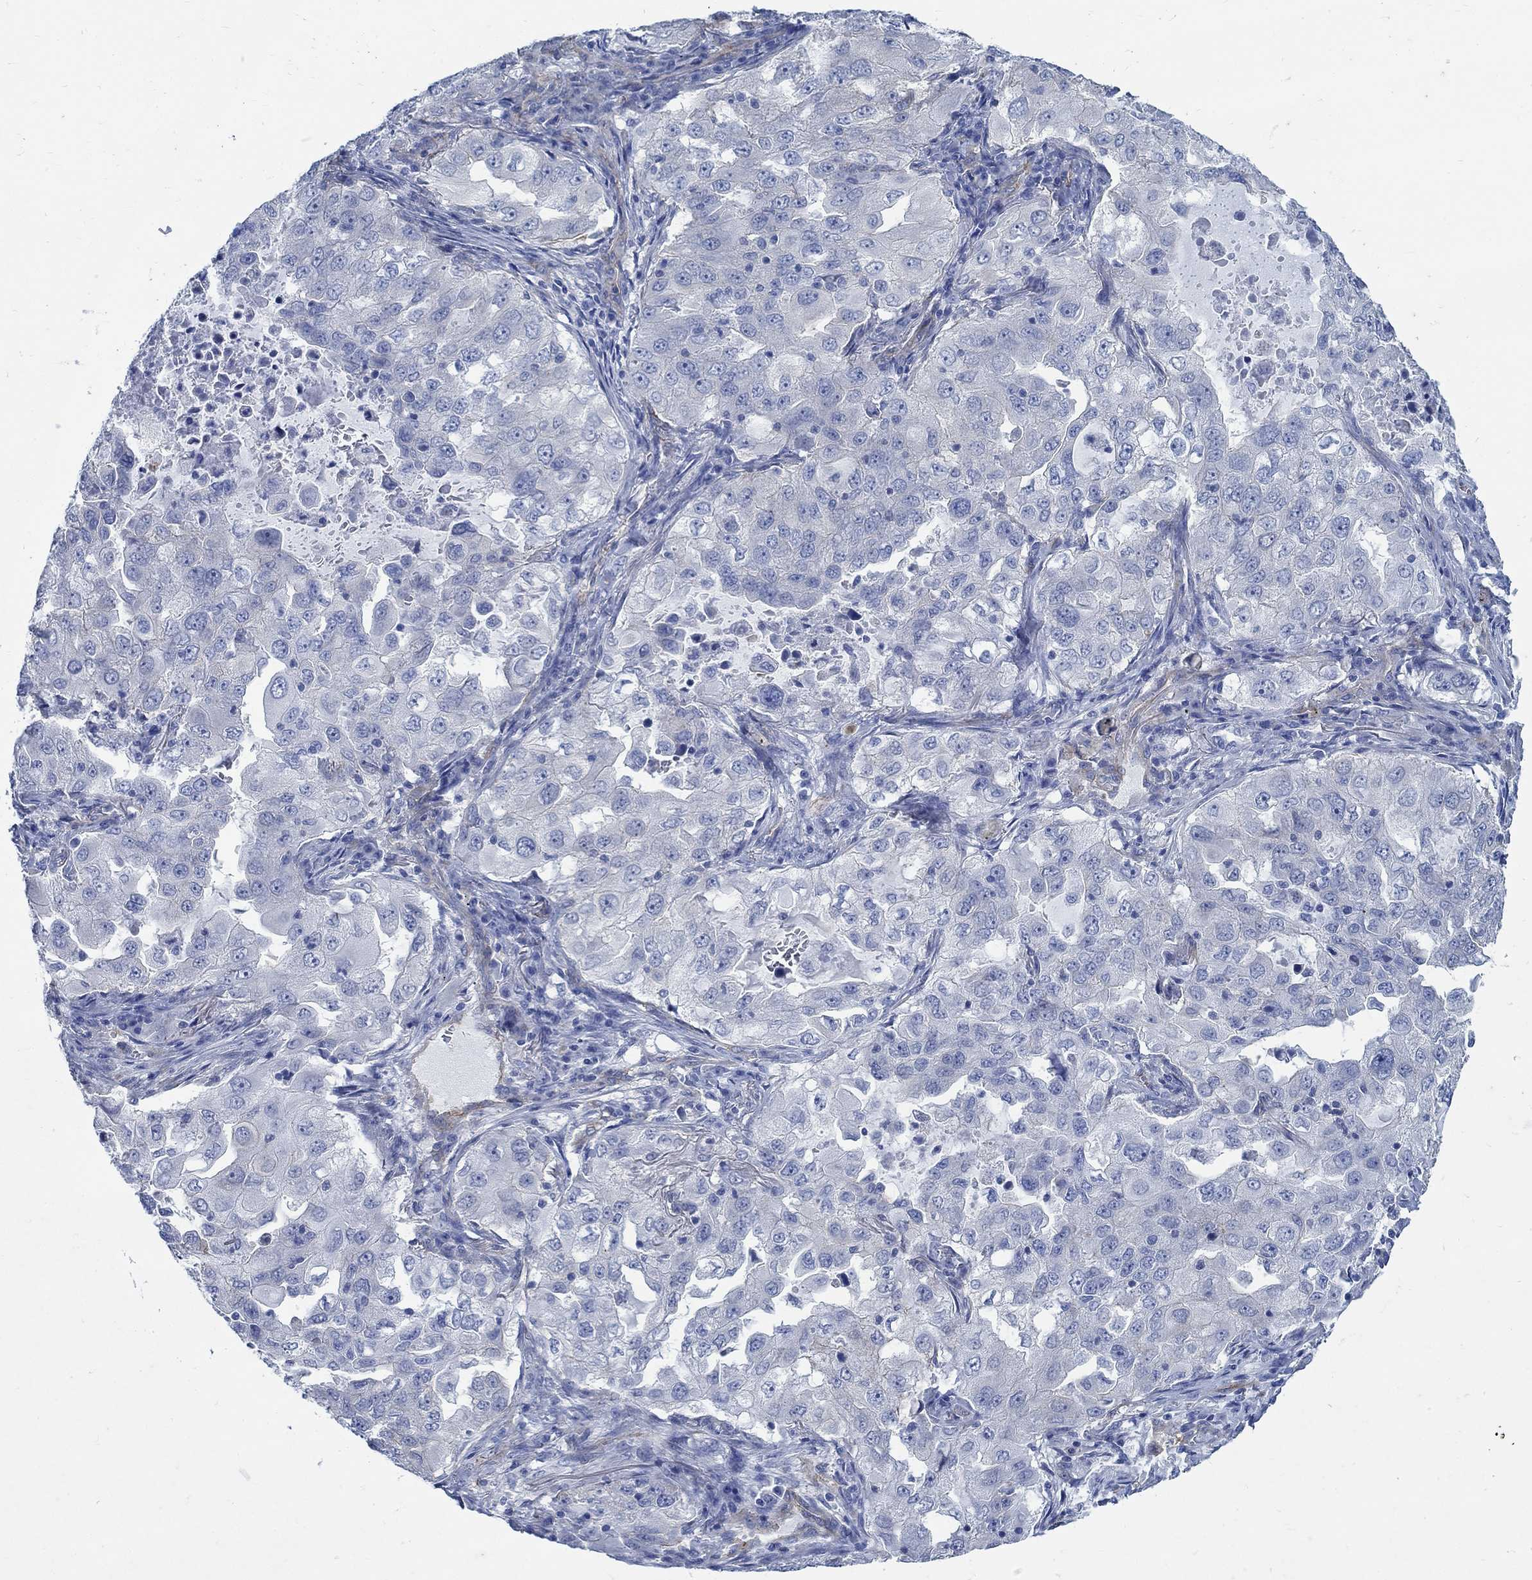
{"staining": {"intensity": "negative", "quantity": "none", "location": "none"}, "tissue": "lung cancer", "cell_type": "Tumor cells", "image_type": "cancer", "snomed": [{"axis": "morphology", "description": "Adenocarcinoma, NOS"}, {"axis": "topography", "description": "Lung"}], "caption": "Immunohistochemistry histopathology image of neoplastic tissue: lung adenocarcinoma stained with DAB displays no significant protein positivity in tumor cells.", "gene": "TMEM198", "patient": {"sex": "female", "age": 61}}